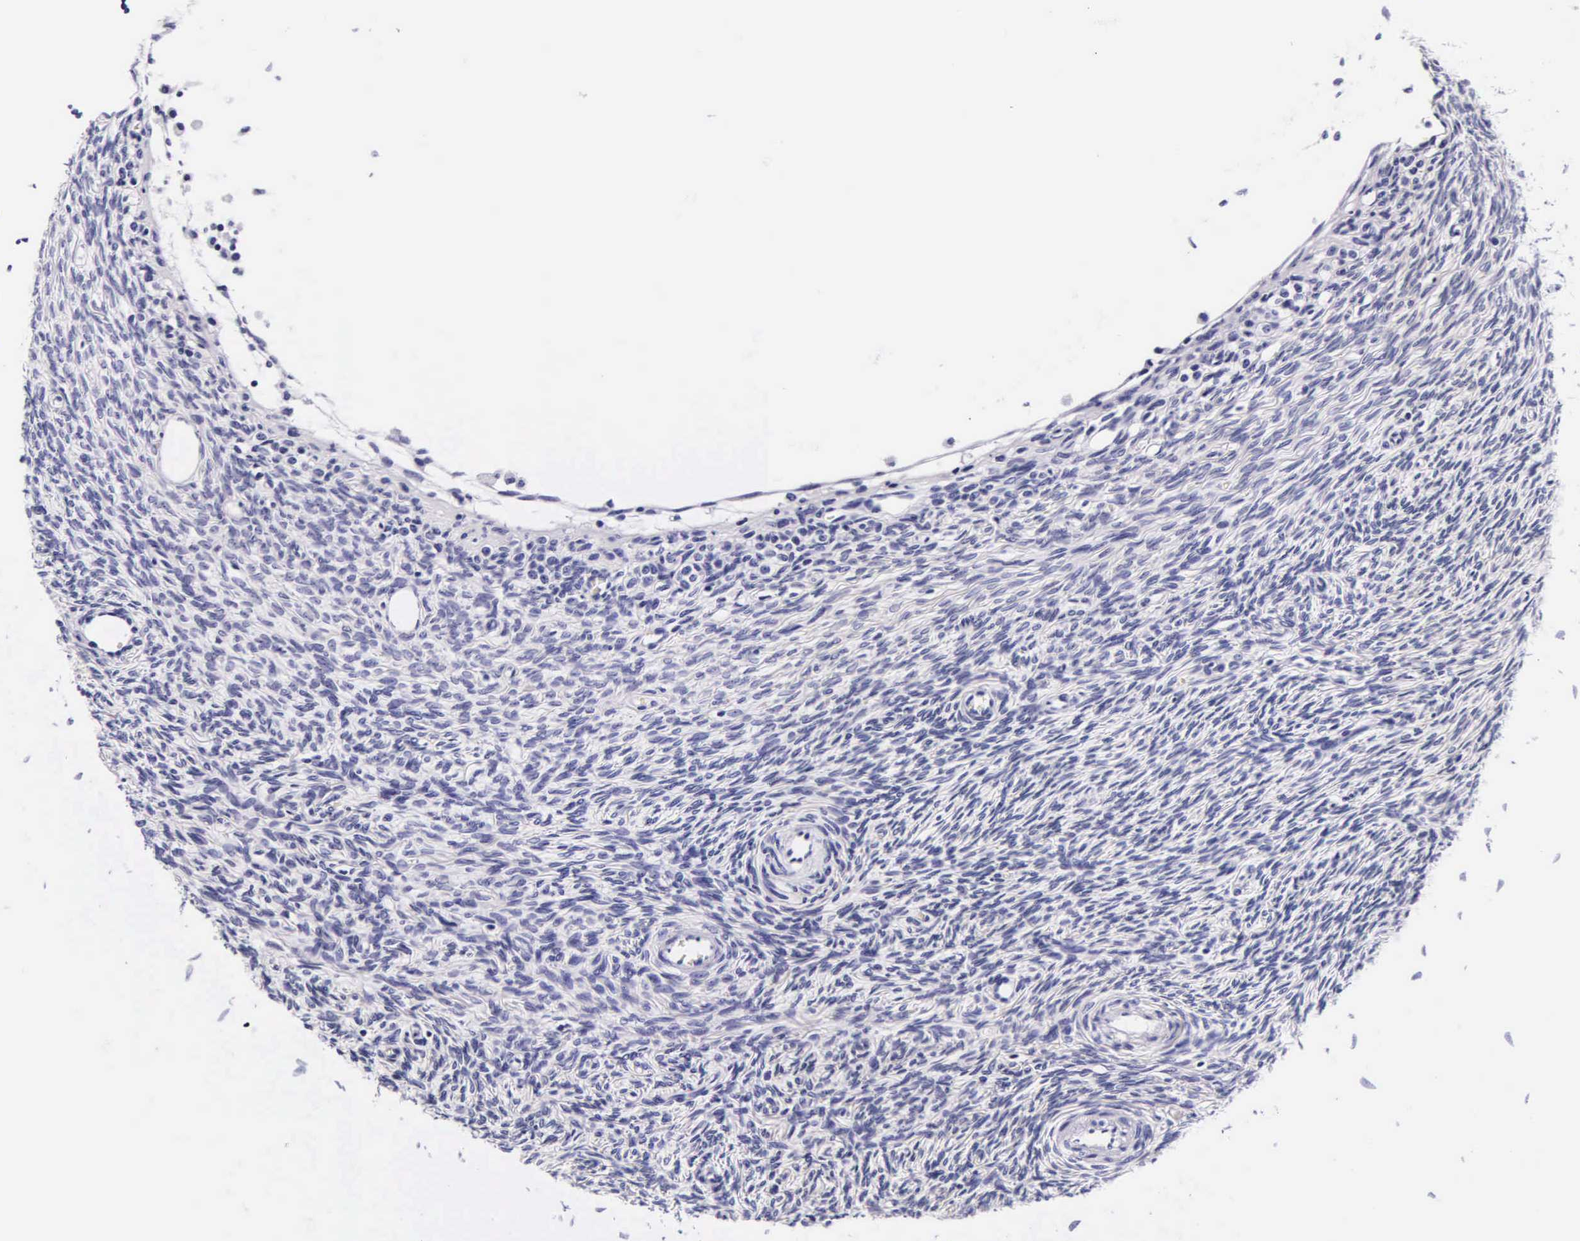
{"staining": {"intensity": "negative", "quantity": "none", "location": "none"}, "tissue": "ovary", "cell_type": "Ovarian stroma cells", "image_type": "normal", "snomed": [{"axis": "morphology", "description": "Normal tissue, NOS"}, {"axis": "topography", "description": "Ovary"}], "caption": "The immunohistochemistry (IHC) histopathology image has no significant expression in ovarian stroma cells of ovary. (DAB (3,3'-diaminobenzidine) IHC with hematoxylin counter stain).", "gene": "DGCR2", "patient": {"sex": "female", "age": 32}}